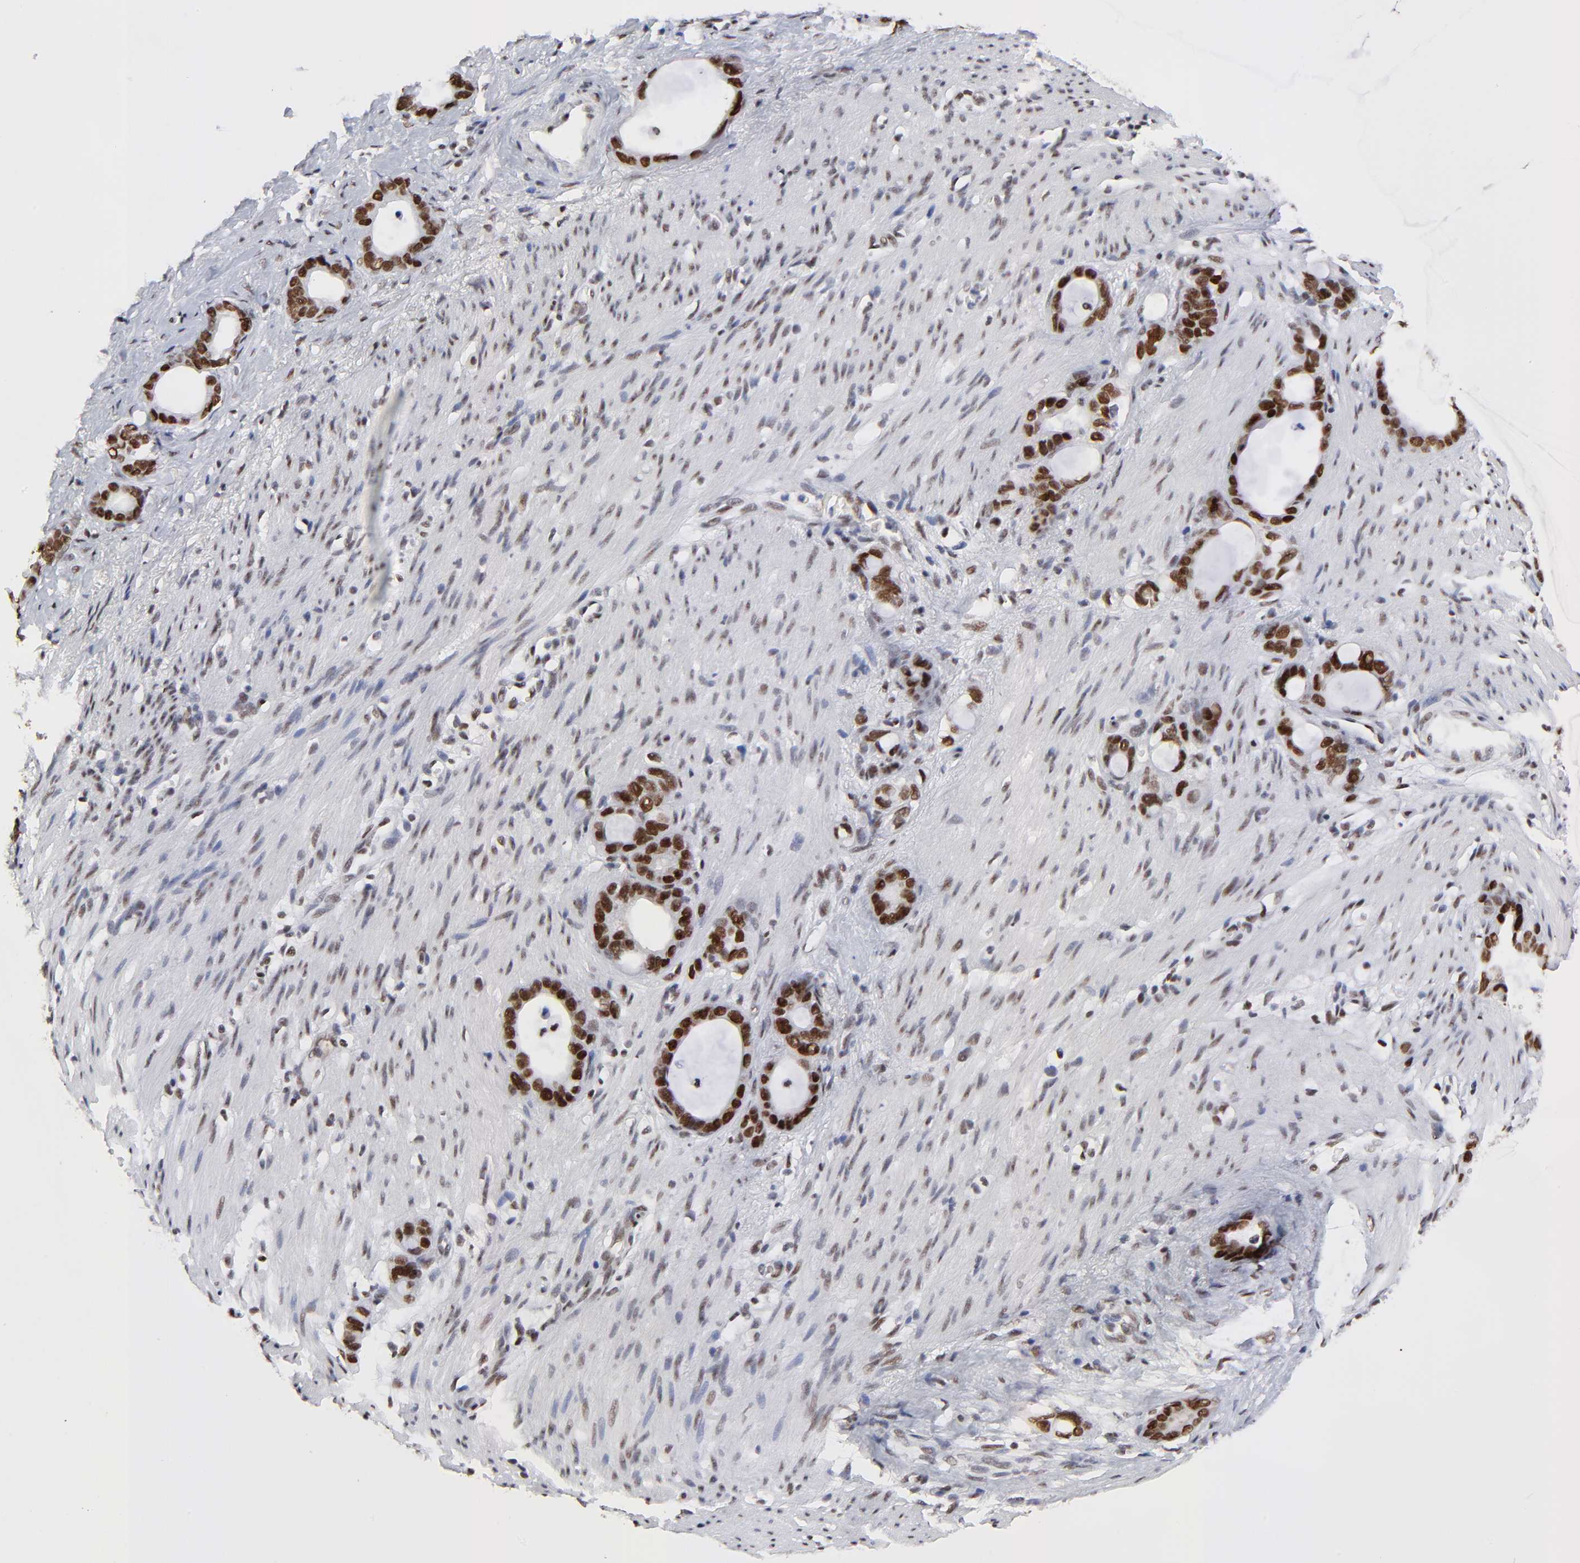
{"staining": {"intensity": "strong", "quantity": ">75%", "location": "nuclear"}, "tissue": "stomach cancer", "cell_type": "Tumor cells", "image_type": "cancer", "snomed": [{"axis": "morphology", "description": "Adenocarcinoma, NOS"}, {"axis": "topography", "description": "Stomach"}], "caption": "Adenocarcinoma (stomach) stained for a protein shows strong nuclear positivity in tumor cells. The protein is stained brown, and the nuclei are stained in blue (DAB IHC with brightfield microscopy, high magnification).", "gene": "ZMYM3", "patient": {"sex": "female", "age": 75}}